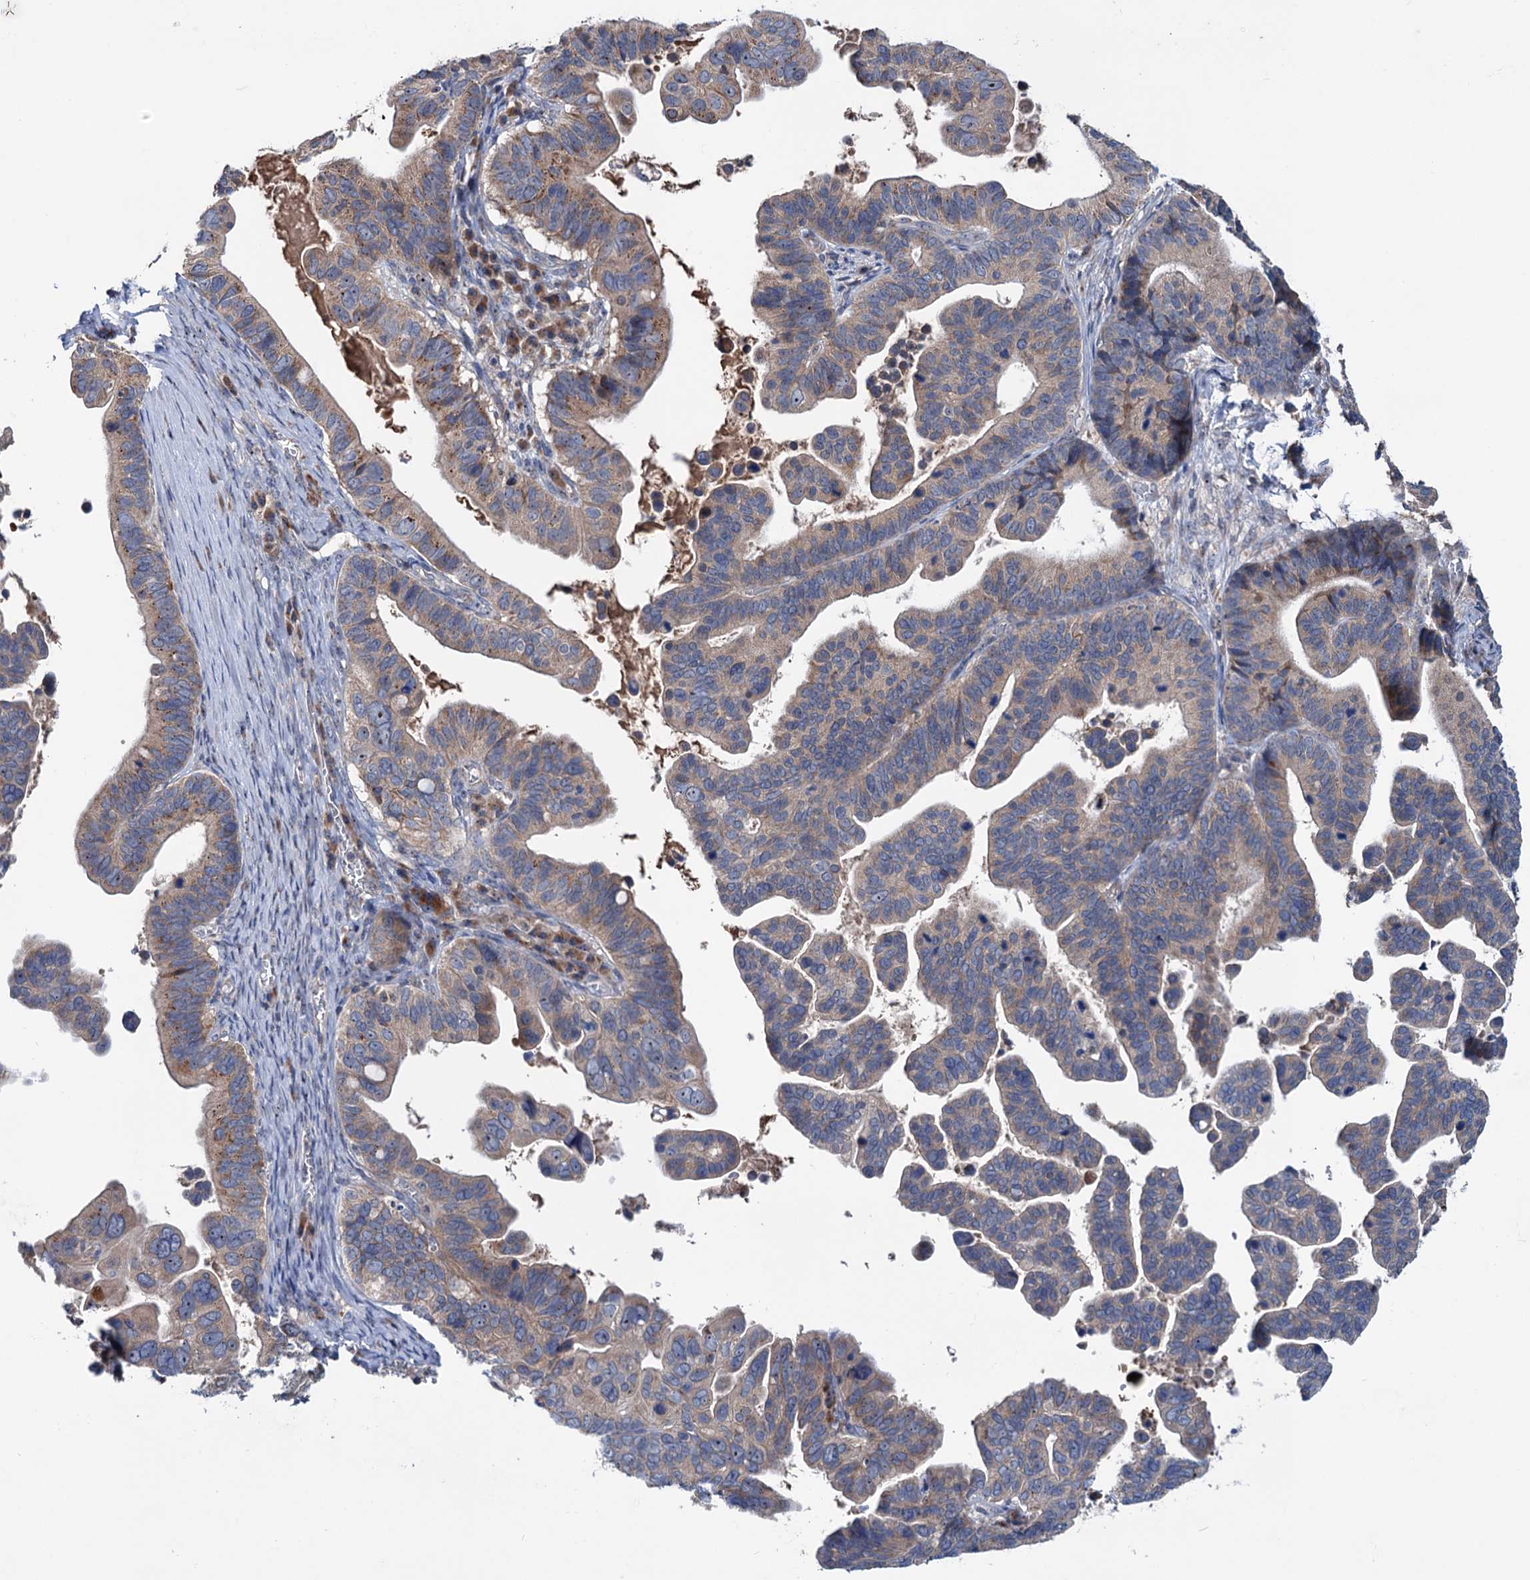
{"staining": {"intensity": "weak", "quantity": ">75%", "location": "cytoplasmic/membranous,nuclear"}, "tissue": "ovarian cancer", "cell_type": "Tumor cells", "image_type": "cancer", "snomed": [{"axis": "morphology", "description": "Cystadenocarcinoma, serous, NOS"}, {"axis": "topography", "description": "Ovary"}], "caption": "Ovarian cancer was stained to show a protein in brown. There is low levels of weak cytoplasmic/membranous and nuclear expression in approximately >75% of tumor cells. (DAB IHC with brightfield microscopy, high magnification).", "gene": "HTR3B", "patient": {"sex": "female", "age": 56}}